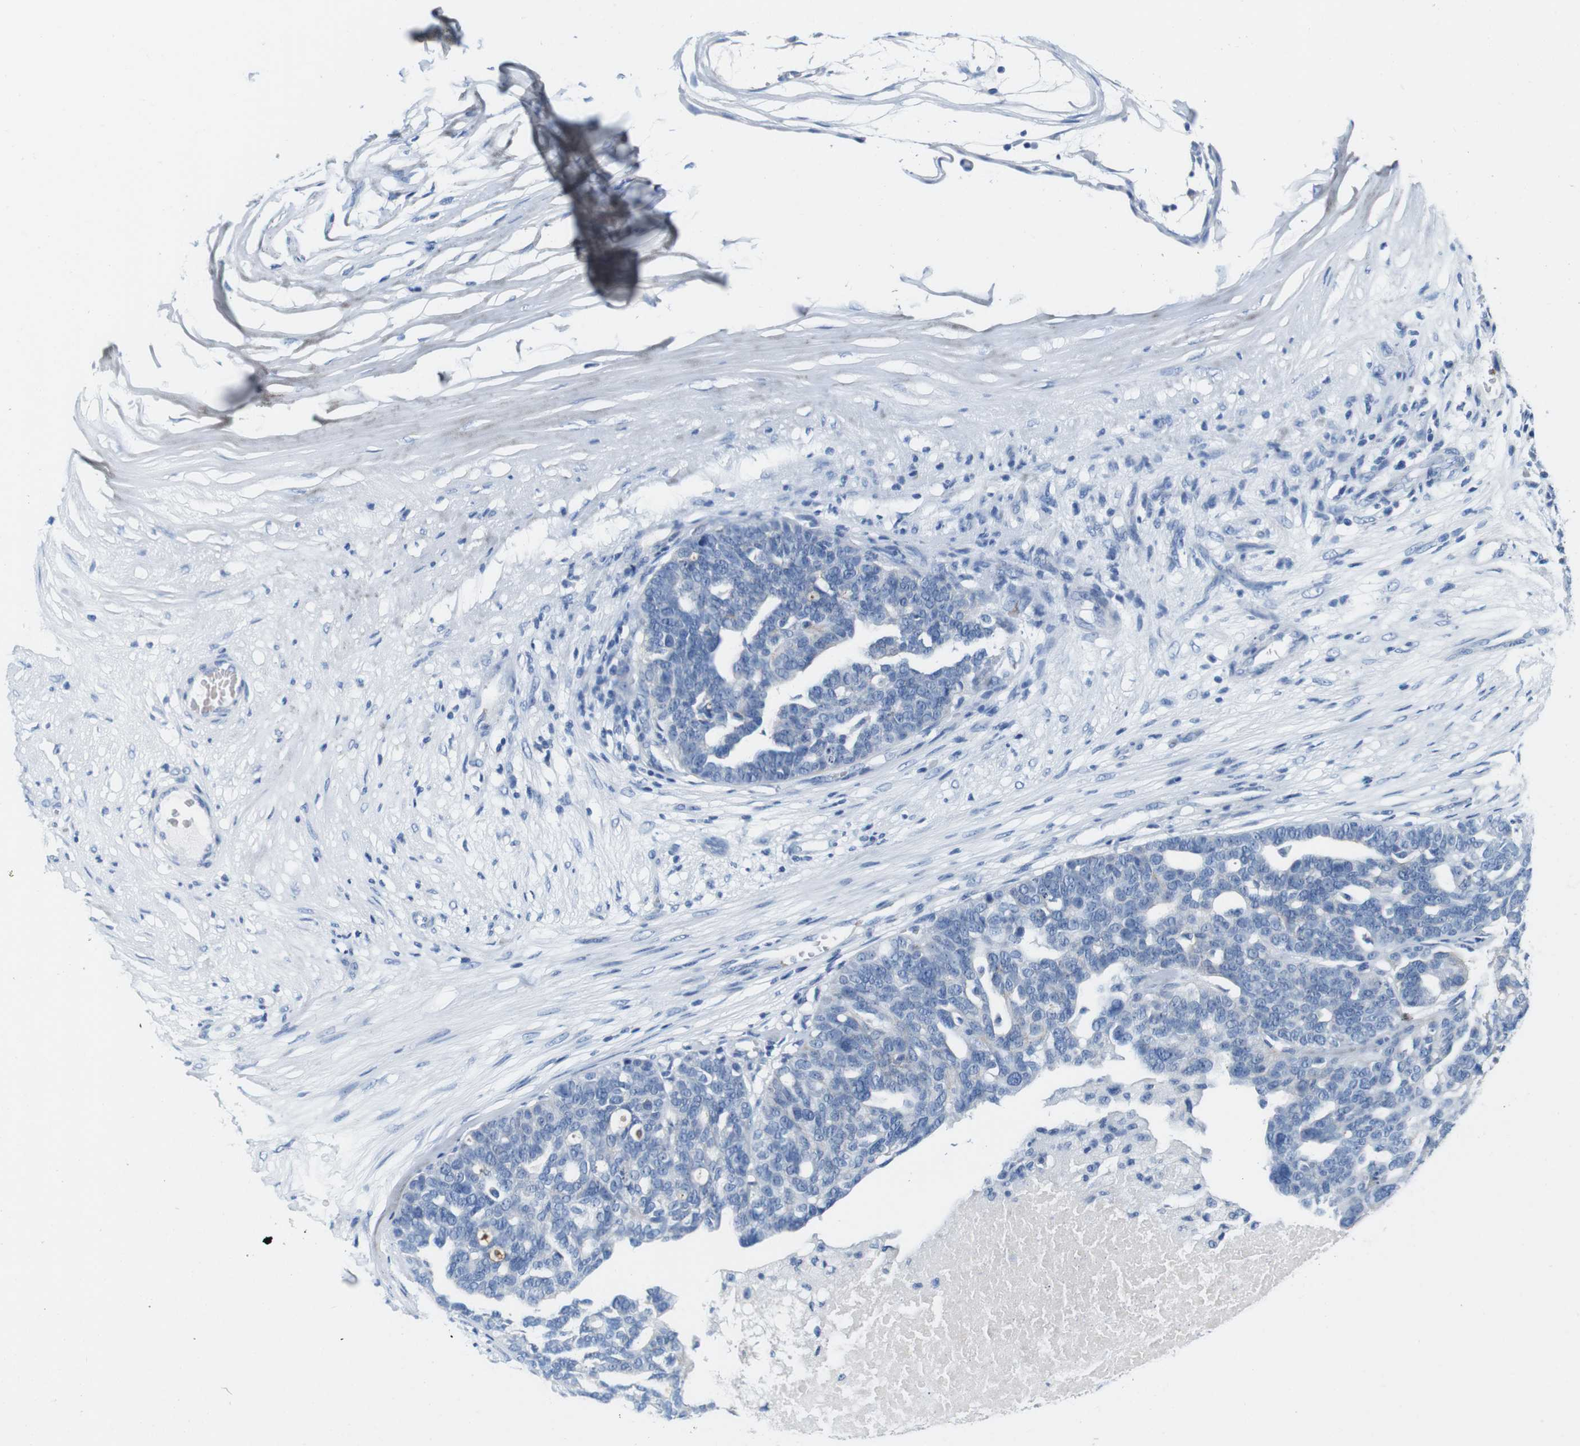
{"staining": {"intensity": "negative", "quantity": "none", "location": "none"}, "tissue": "ovarian cancer", "cell_type": "Tumor cells", "image_type": "cancer", "snomed": [{"axis": "morphology", "description": "Cystadenocarcinoma, serous, NOS"}, {"axis": "topography", "description": "Ovary"}], "caption": "A micrograph of ovarian cancer stained for a protein displays no brown staining in tumor cells.", "gene": "IGSF8", "patient": {"sex": "female", "age": 59}}